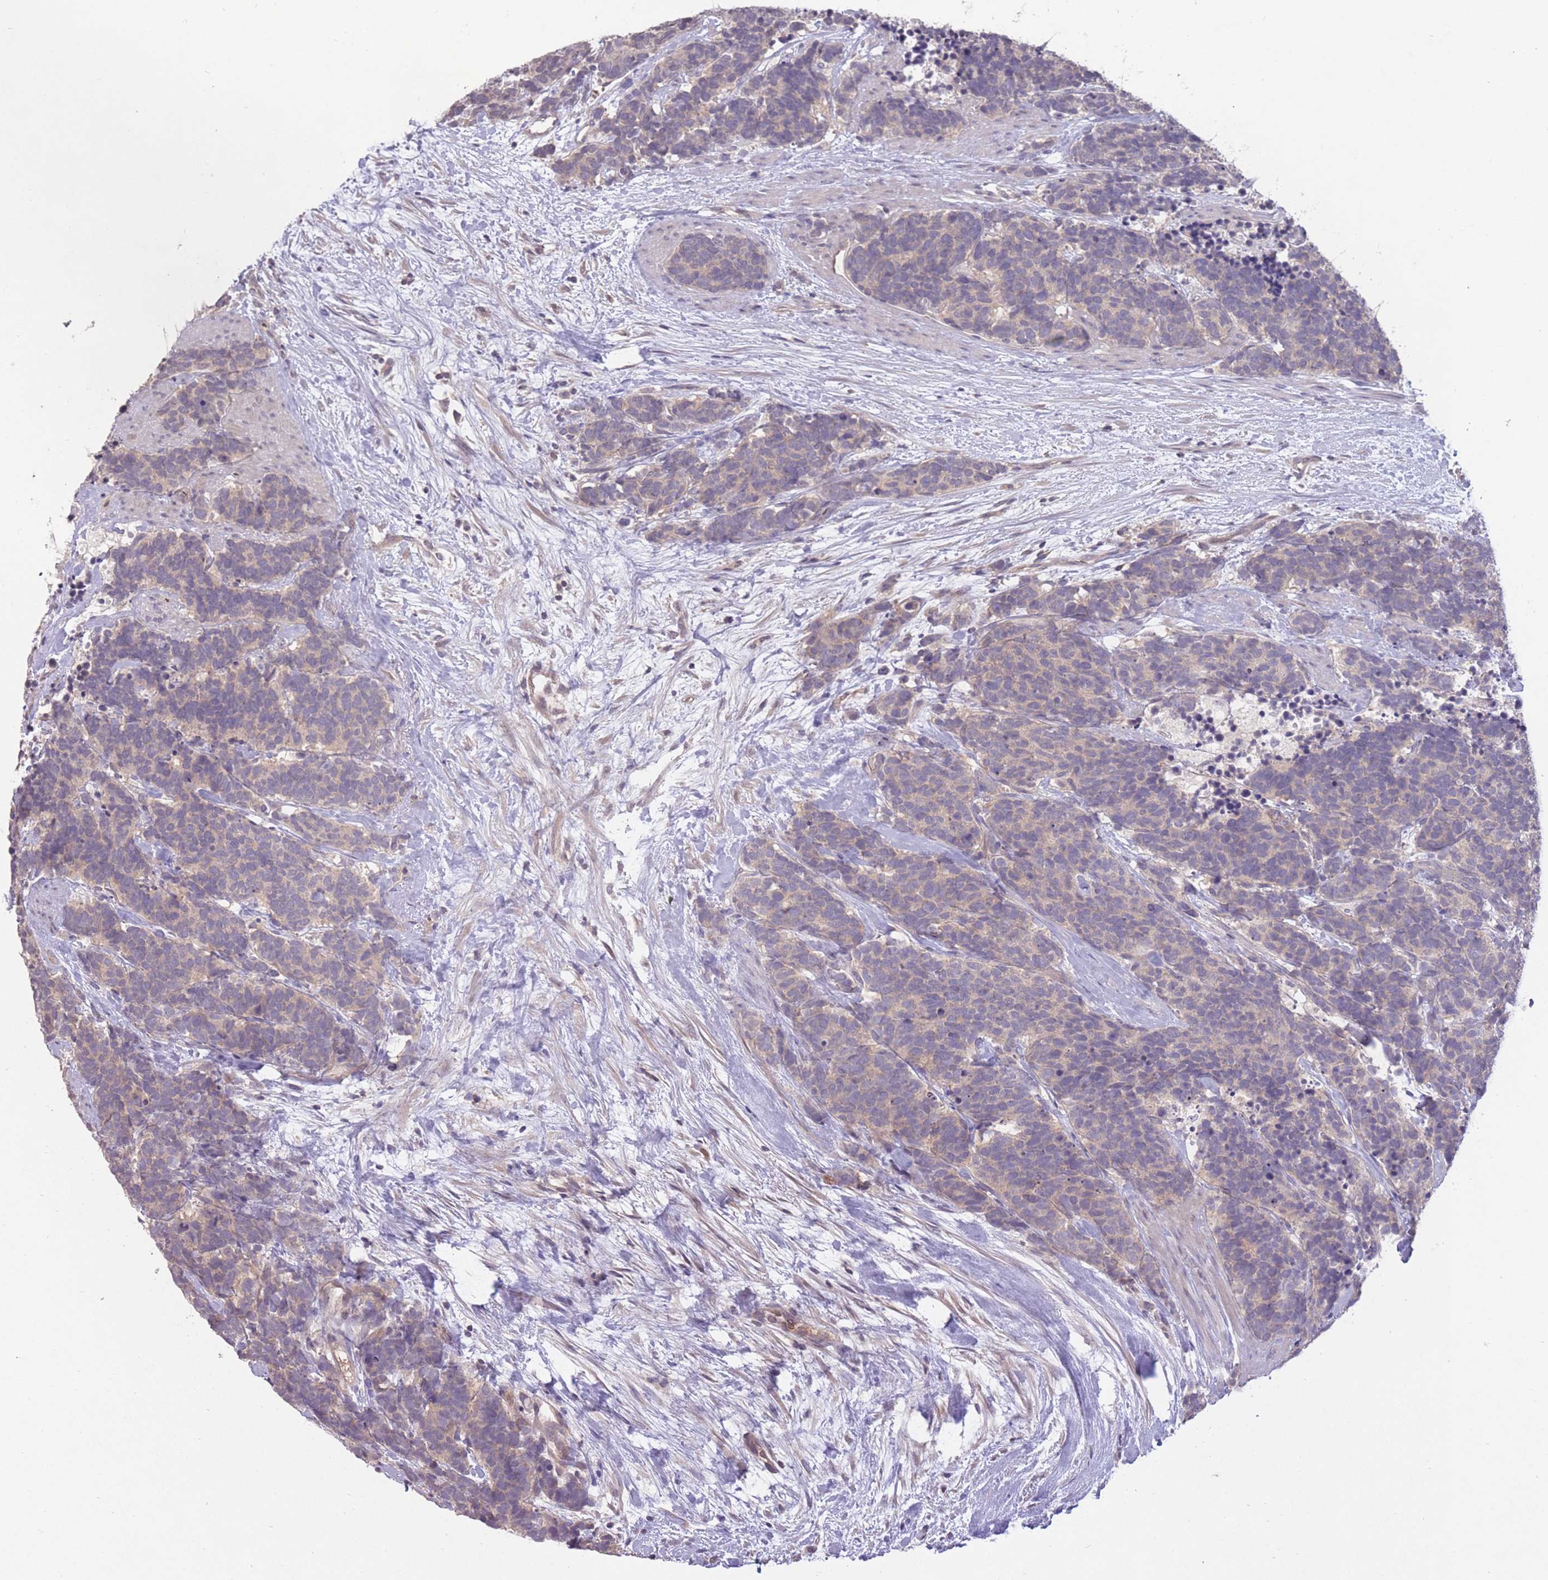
{"staining": {"intensity": "negative", "quantity": "none", "location": "none"}, "tissue": "carcinoid", "cell_type": "Tumor cells", "image_type": "cancer", "snomed": [{"axis": "morphology", "description": "Carcinoma, NOS"}, {"axis": "morphology", "description": "Carcinoid, malignant, NOS"}, {"axis": "topography", "description": "Prostate"}], "caption": "IHC histopathology image of neoplastic tissue: human carcinoid stained with DAB reveals no significant protein staining in tumor cells. (IHC, brightfield microscopy, high magnification).", "gene": "ADCYAP1R1", "patient": {"sex": "male", "age": 57}}